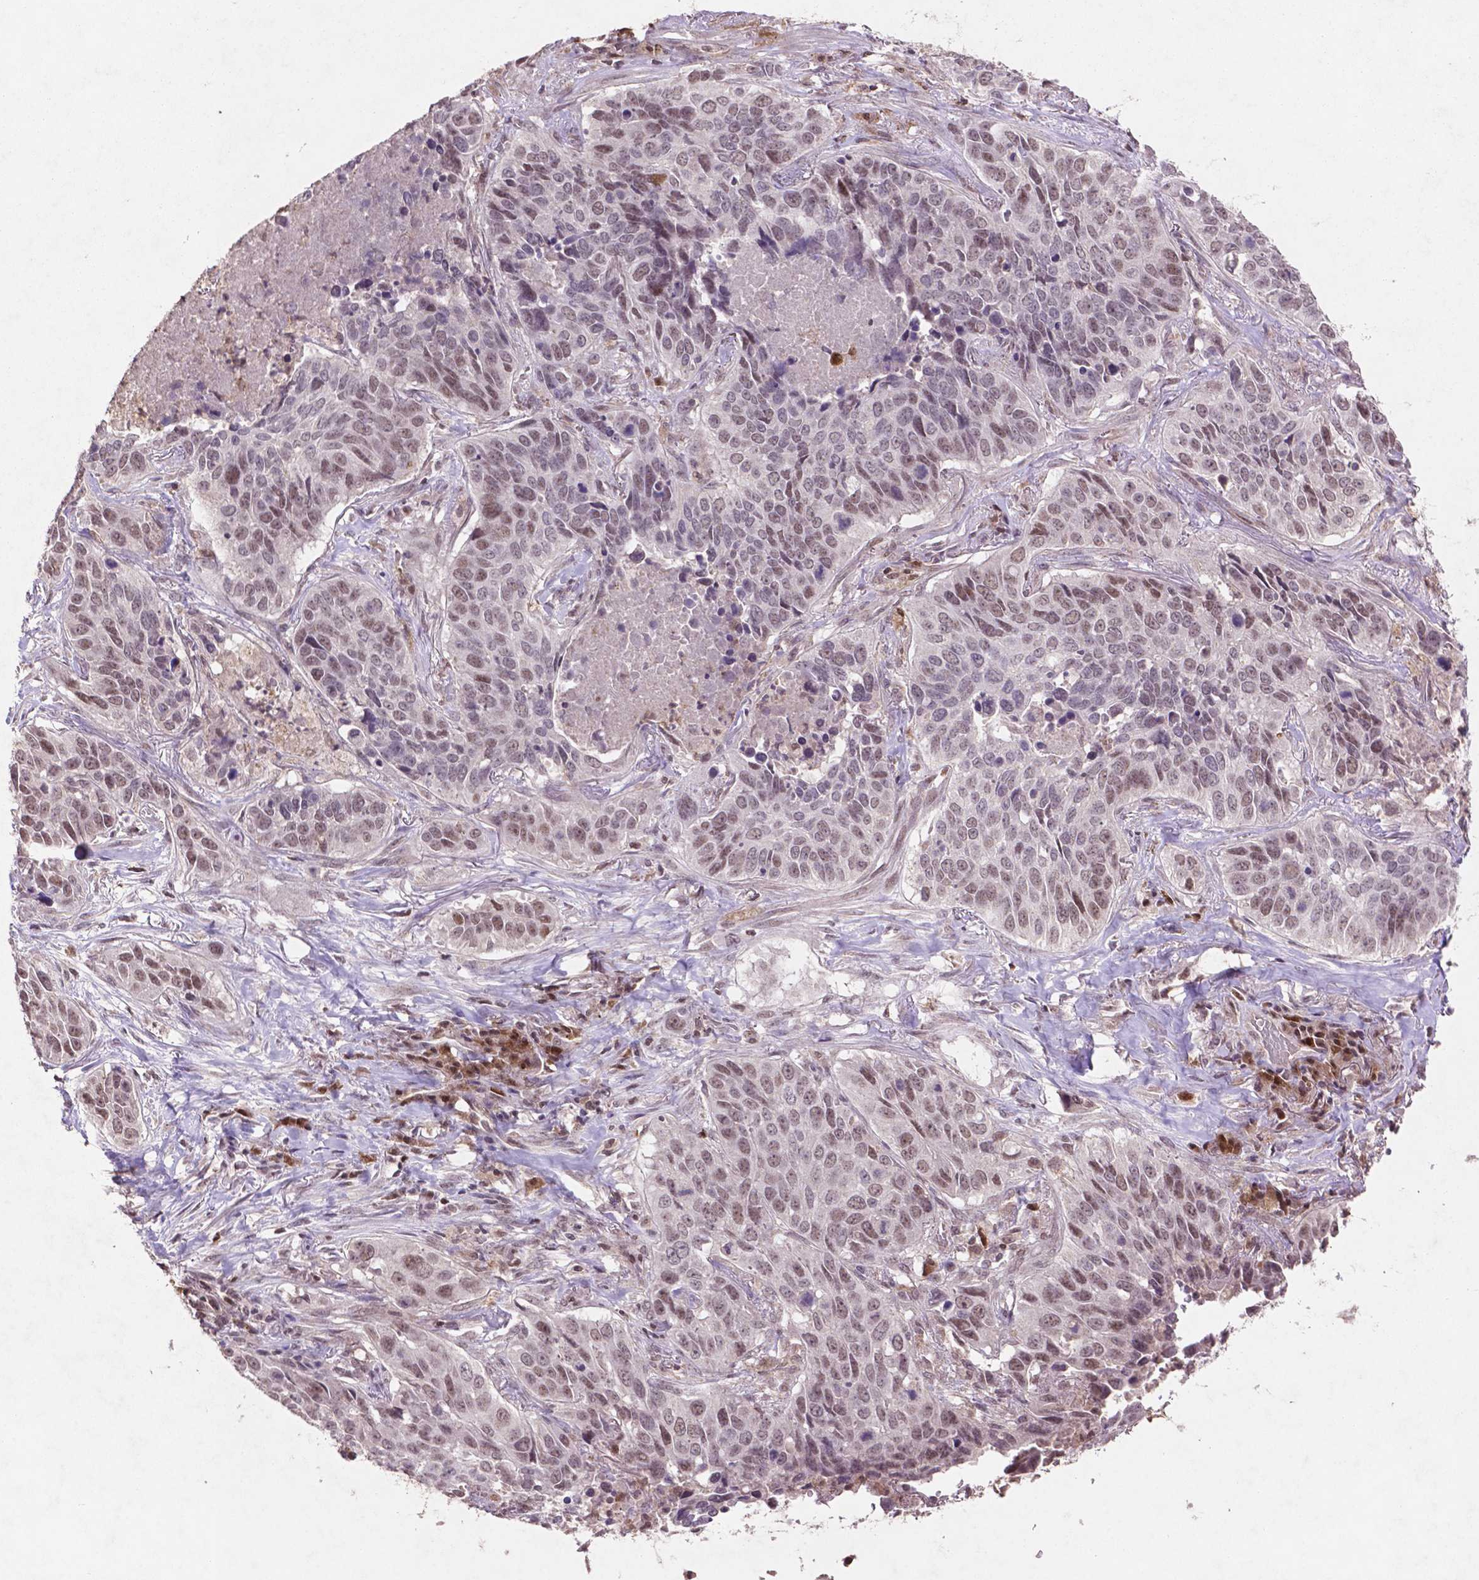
{"staining": {"intensity": "weak", "quantity": "25%-75%", "location": "nuclear"}, "tissue": "lung cancer", "cell_type": "Tumor cells", "image_type": "cancer", "snomed": [{"axis": "morphology", "description": "Normal tissue, NOS"}, {"axis": "morphology", "description": "Squamous cell carcinoma, NOS"}, {"axis": "topography", "description": "Bronchus"}, {"axis": "topography", "description": "Lung"}], "caption": "Human lung squamous cell carcinoma stained with a protein marker demonstrates weak staining in tumor cells.", "gene": "GLRX", "patient": {"sex": "male", "age": 64}}